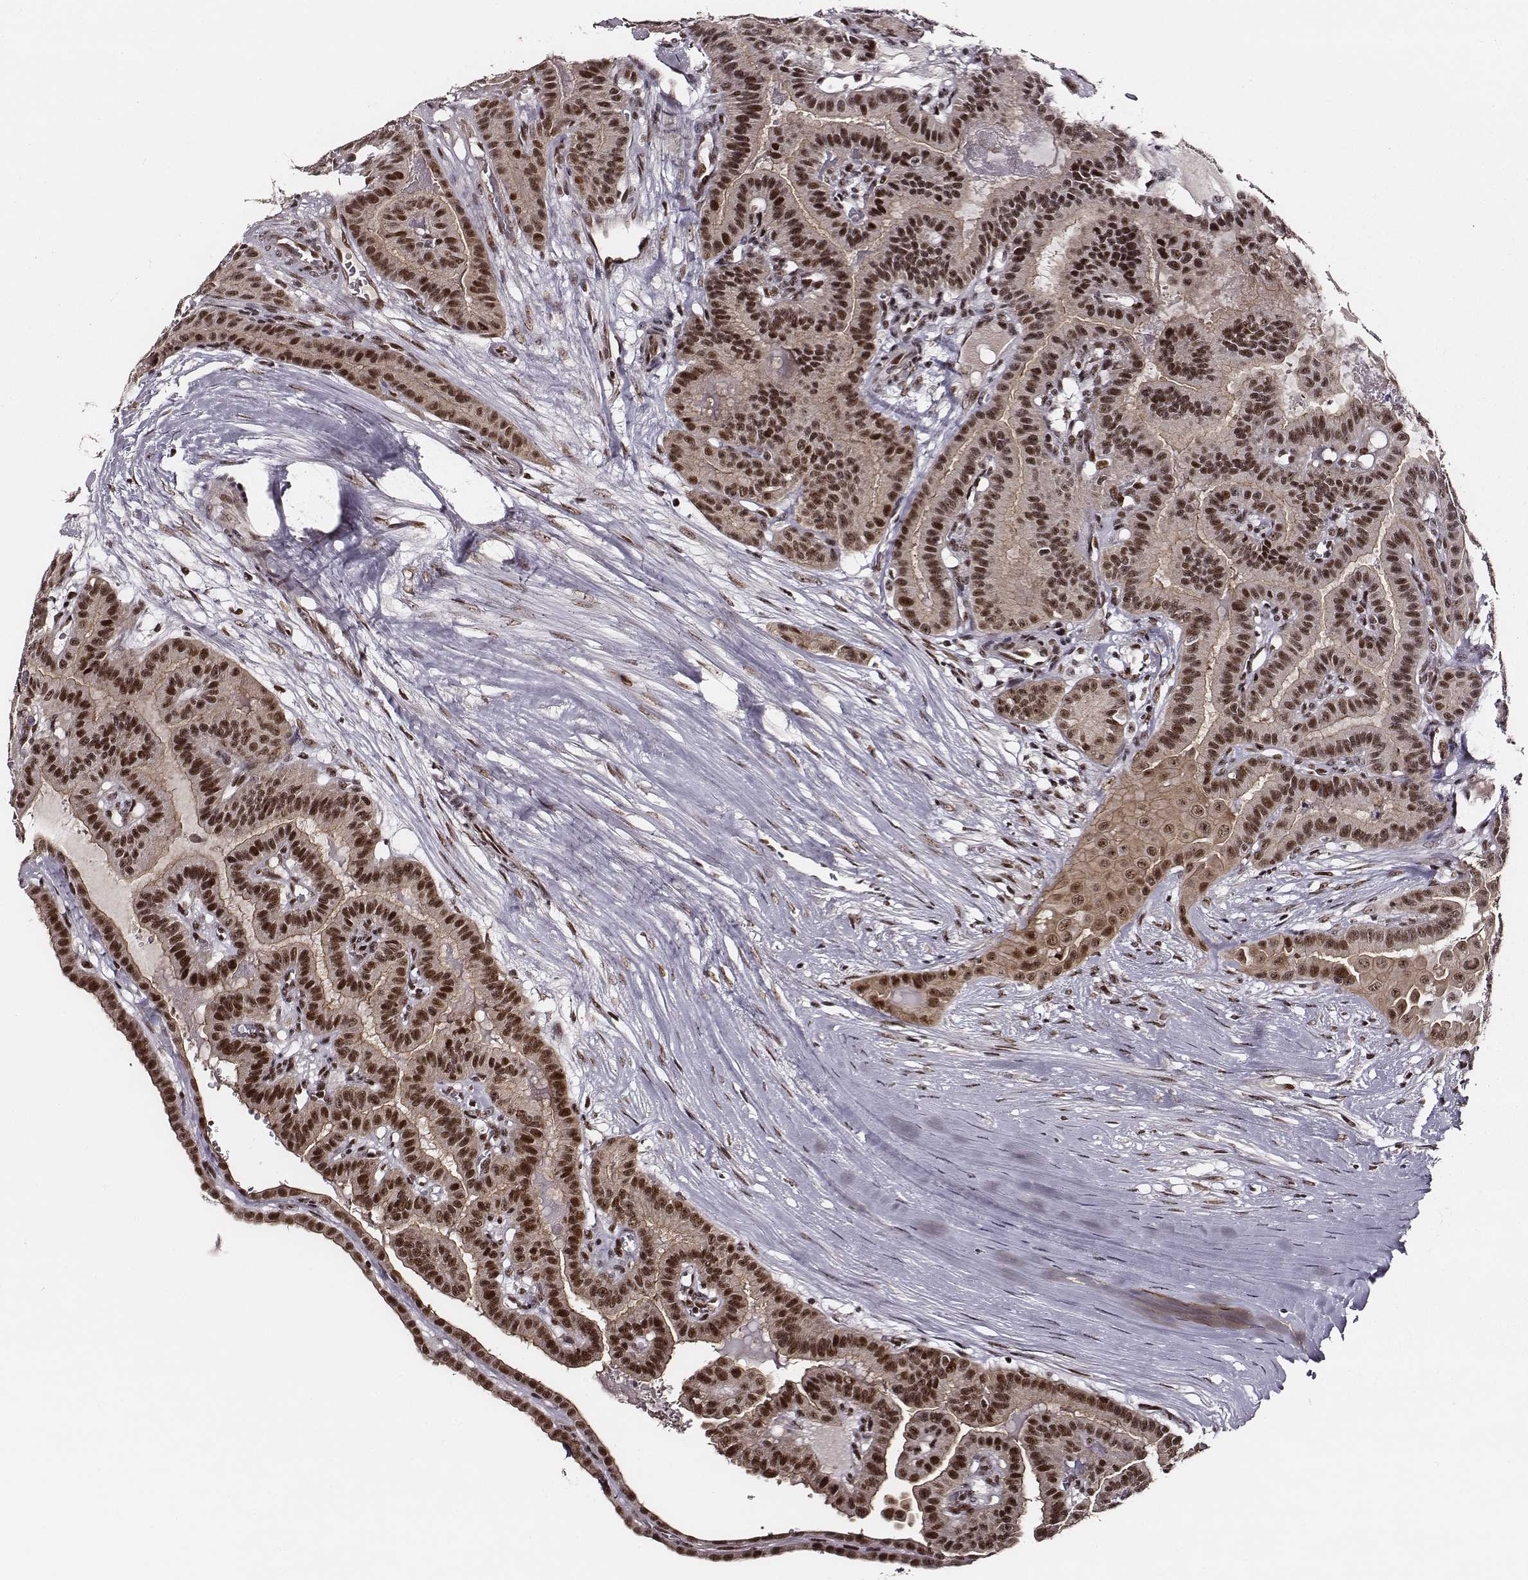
{"staining": {"intensity": "strong", "quantity": ">75%", "location": "cytoplasmic/membranous"}, "tissue": "thyroid cancer", "cell_type": "Tumor cells", "image_type": "cancer", "snomed": [{"axis": "morphology", "description": "Papillary adenocarcinoma, NOS"}, {"axis": "topography", "description": "Thyroid gland"}], "caption": "Immunohistochemical staining of human thyroid cancer shows high levels of strong cytoplasmic/membranous expression in approximately >75% of tumor cells. (DAB = brown stain, brightfield microscopy at high magnification).", "gene": "PPARA", "patient": {"sex": "male", "age": 87}}